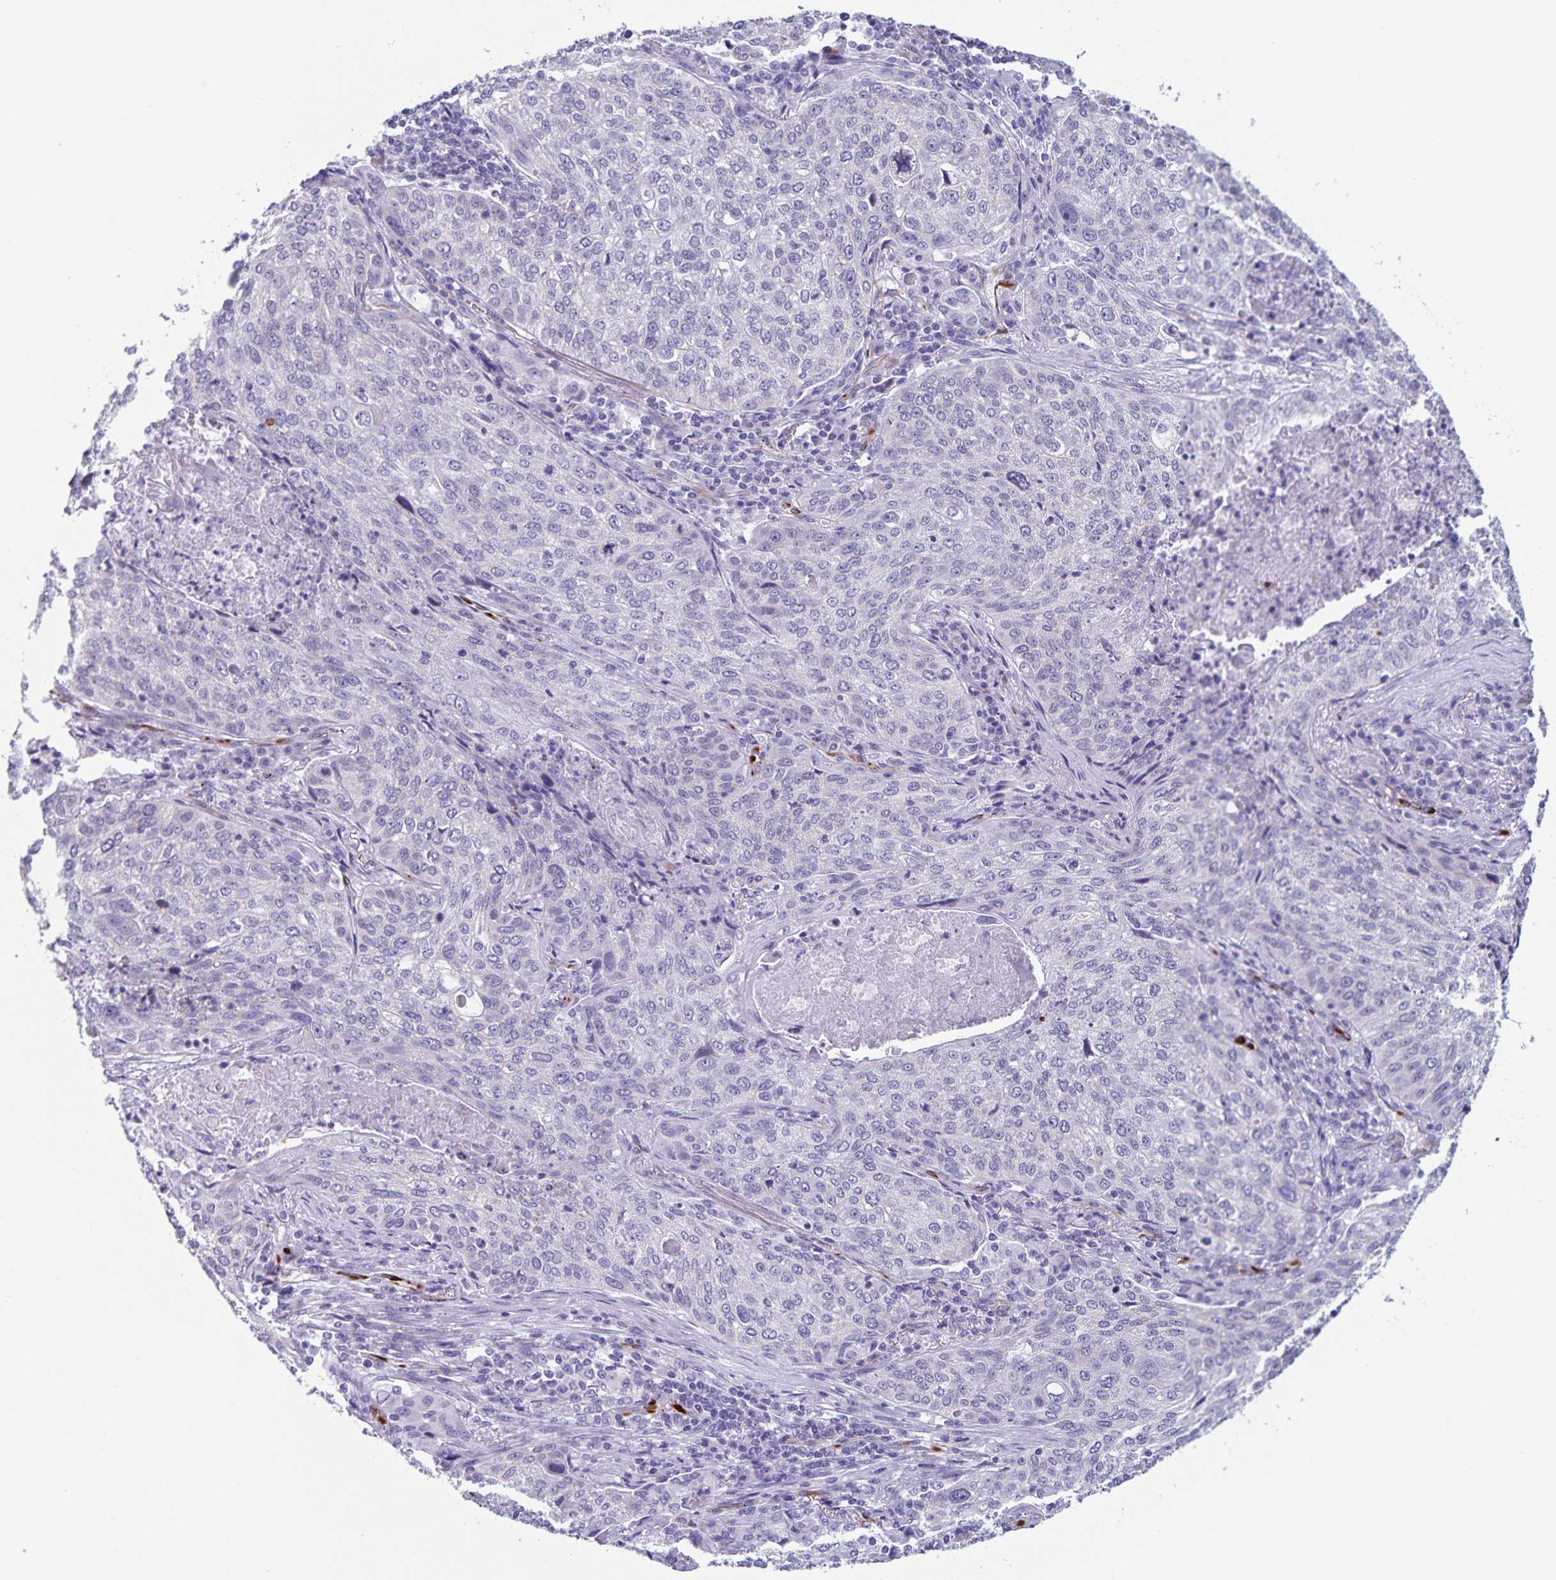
{"staining": {"intensity": "negative", "quantity": "none", "location": "none"}, "tissue": "lung cancer", "cell_type": "Tumor cells", "image_type": "cancer", "snomed": [{"axis": "morphology", "description": "Squamous cell carcinoma, NOS"}, {"axis": "topography", "description": "Lung"}], "caption": "DAB immunohistochemical staining of lung squamous cell carcinoma reveals no significant positivity in tumor cells. (DAB IHC with hematoxylin counter stain).", "gene": "SYNM", "patient": {"sex": "male", "age": 63}}